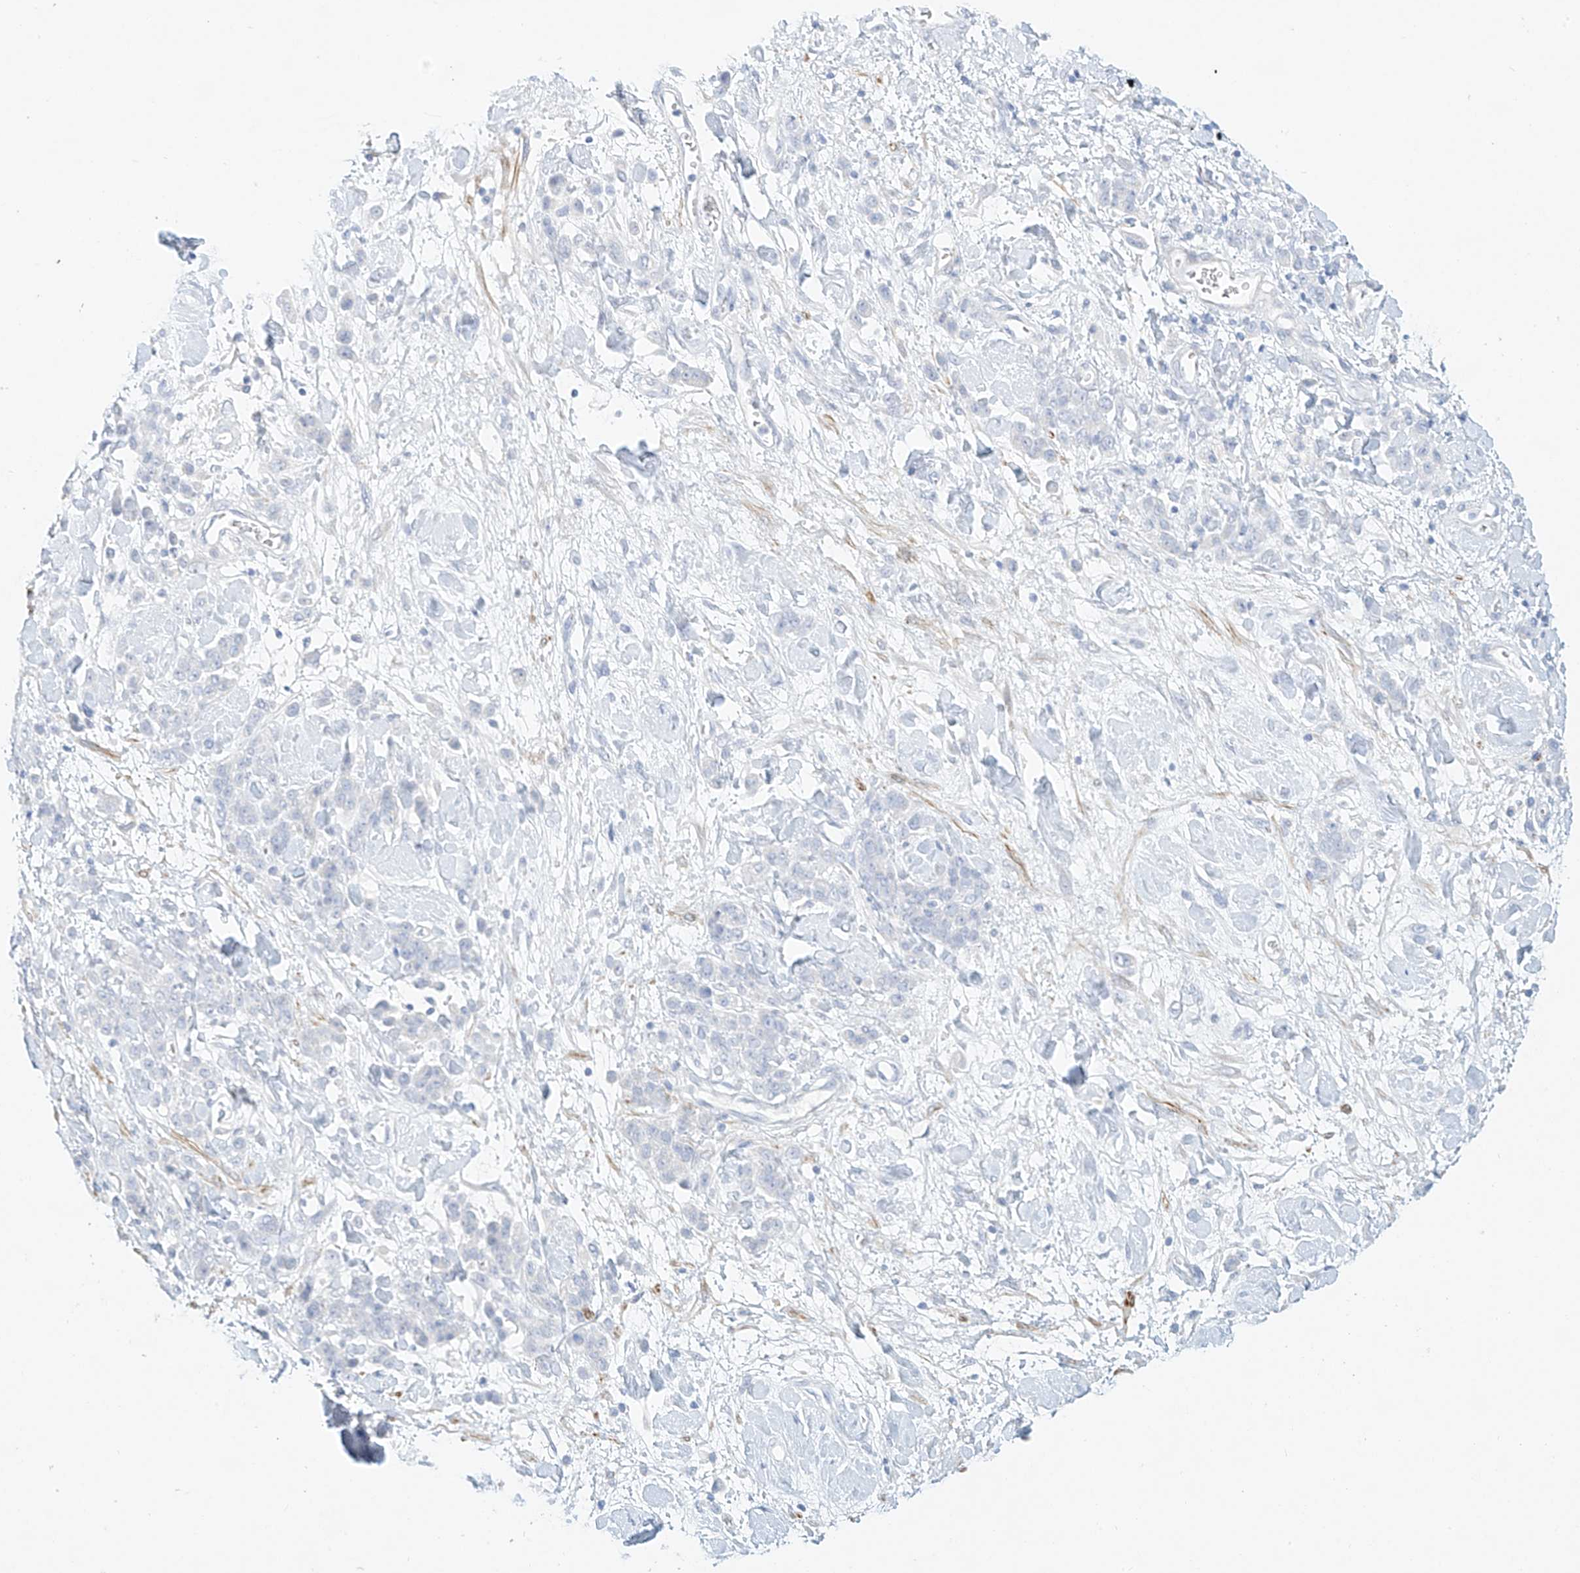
{"staining": {"intensity": "negative", "quantity": "none", "location": "none"}, "tissue": "stomach cancer", "cell_type": "Tumor cells", "image_type": "cancer", "snomed": [{"axis": "morphology", "description": "Normal tissue, NOS"}, {"axis": "morphology", "description": "Adenocarcinoma, NOS"}, {"axis": "topography", "description": "Stomach"}], "caption": "There is no significant expression in tumor cells of stomach cancer (adenocarcinoma).", "gene": "ST3GAL5", "patient": {"sex": "male", "age": 82}}